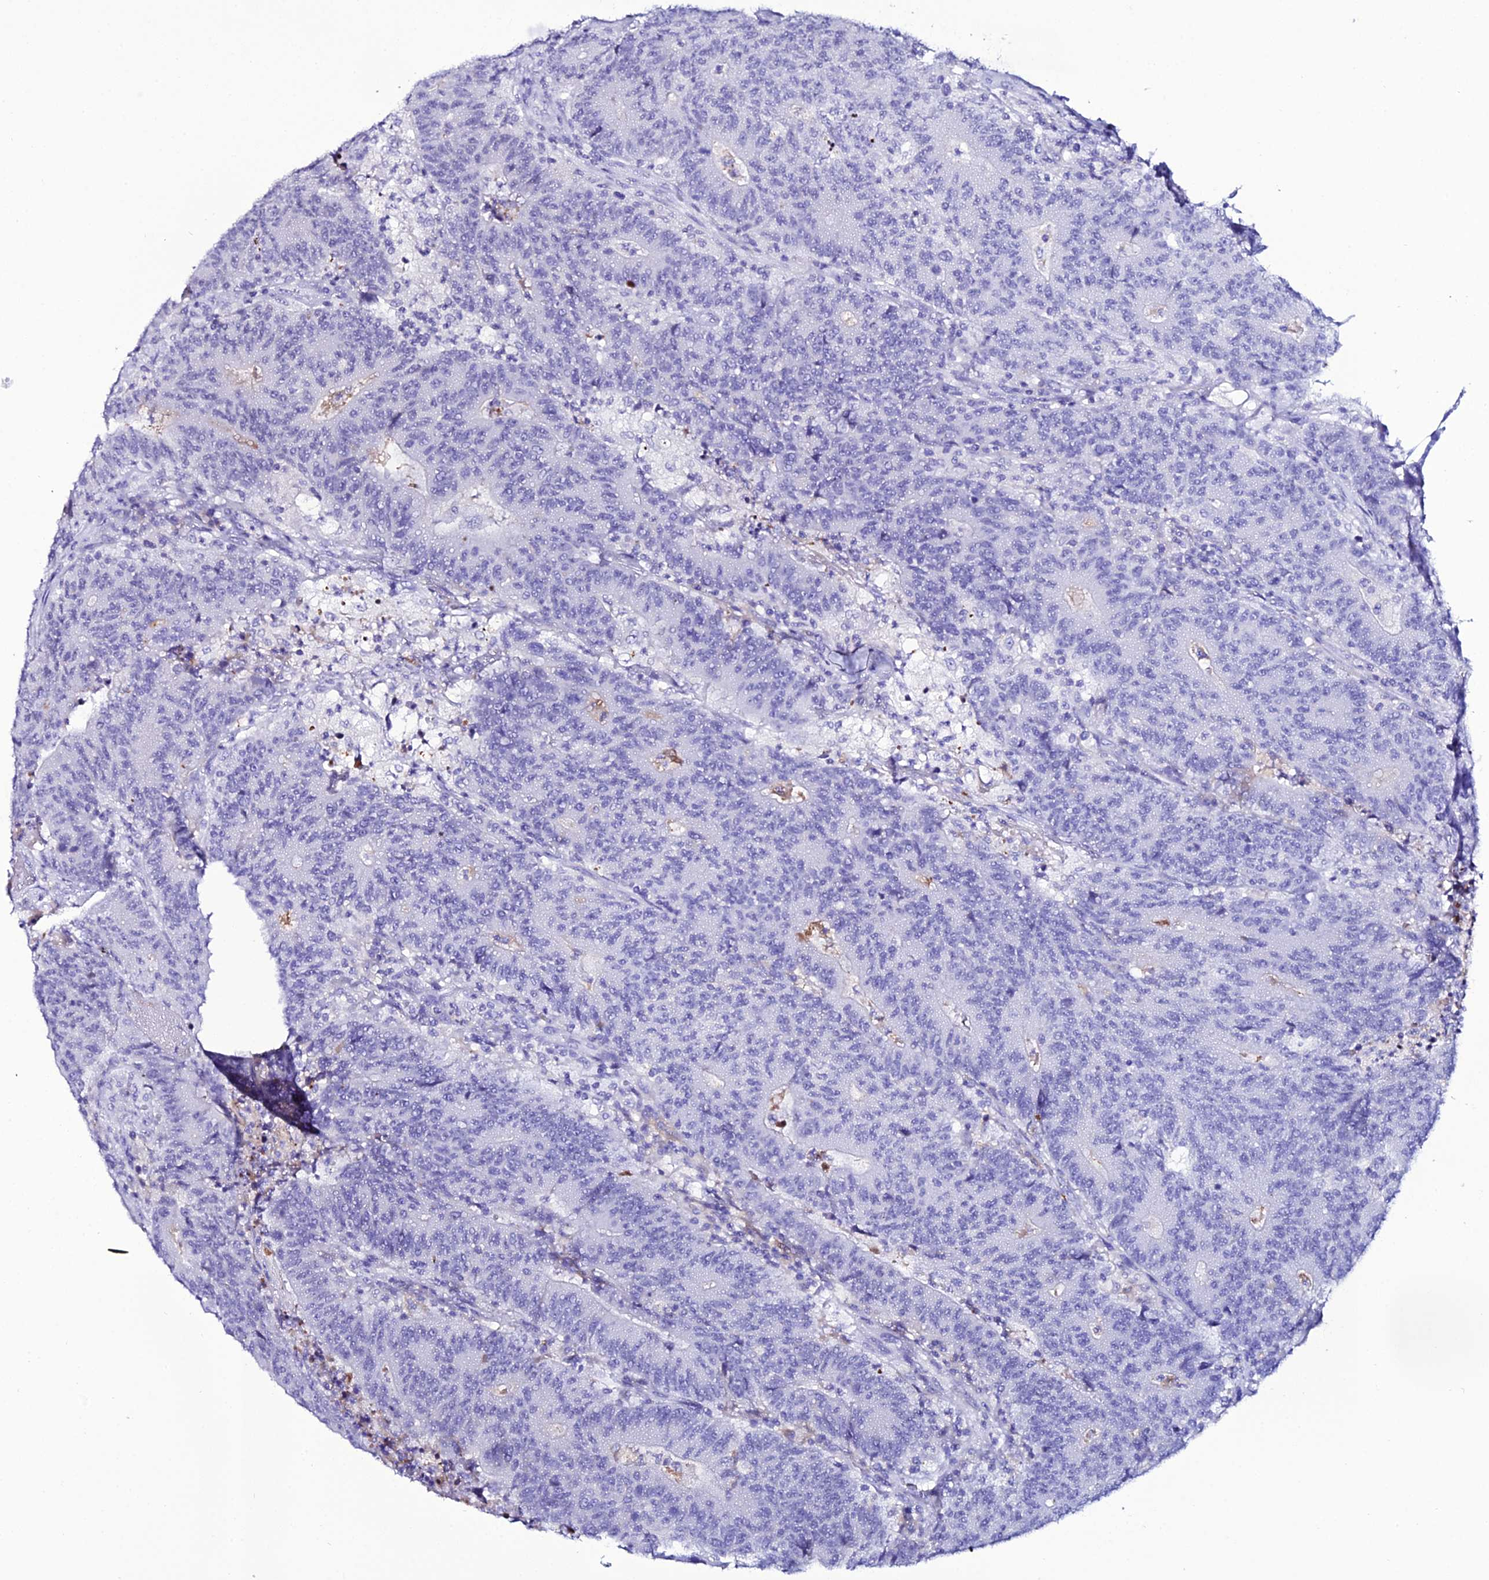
{"staining": {"intensity": "negative", "quantity": "none", "location": "none"}, "tissue": "colorectal cancer", "cell_type": "Tumor cells", "image_type": "cancer", "snomed": [{"axis": "morphology", "description": "Adenocarcinoma, NOS"}, {"axis": "topography", "description": "Colon"}], "caption": "Tumor cells show no significant protein positivity in colorectal adenocarcinoma.", "gene": "DEFB132", "patient": {"sex": "female", "age": 75}}